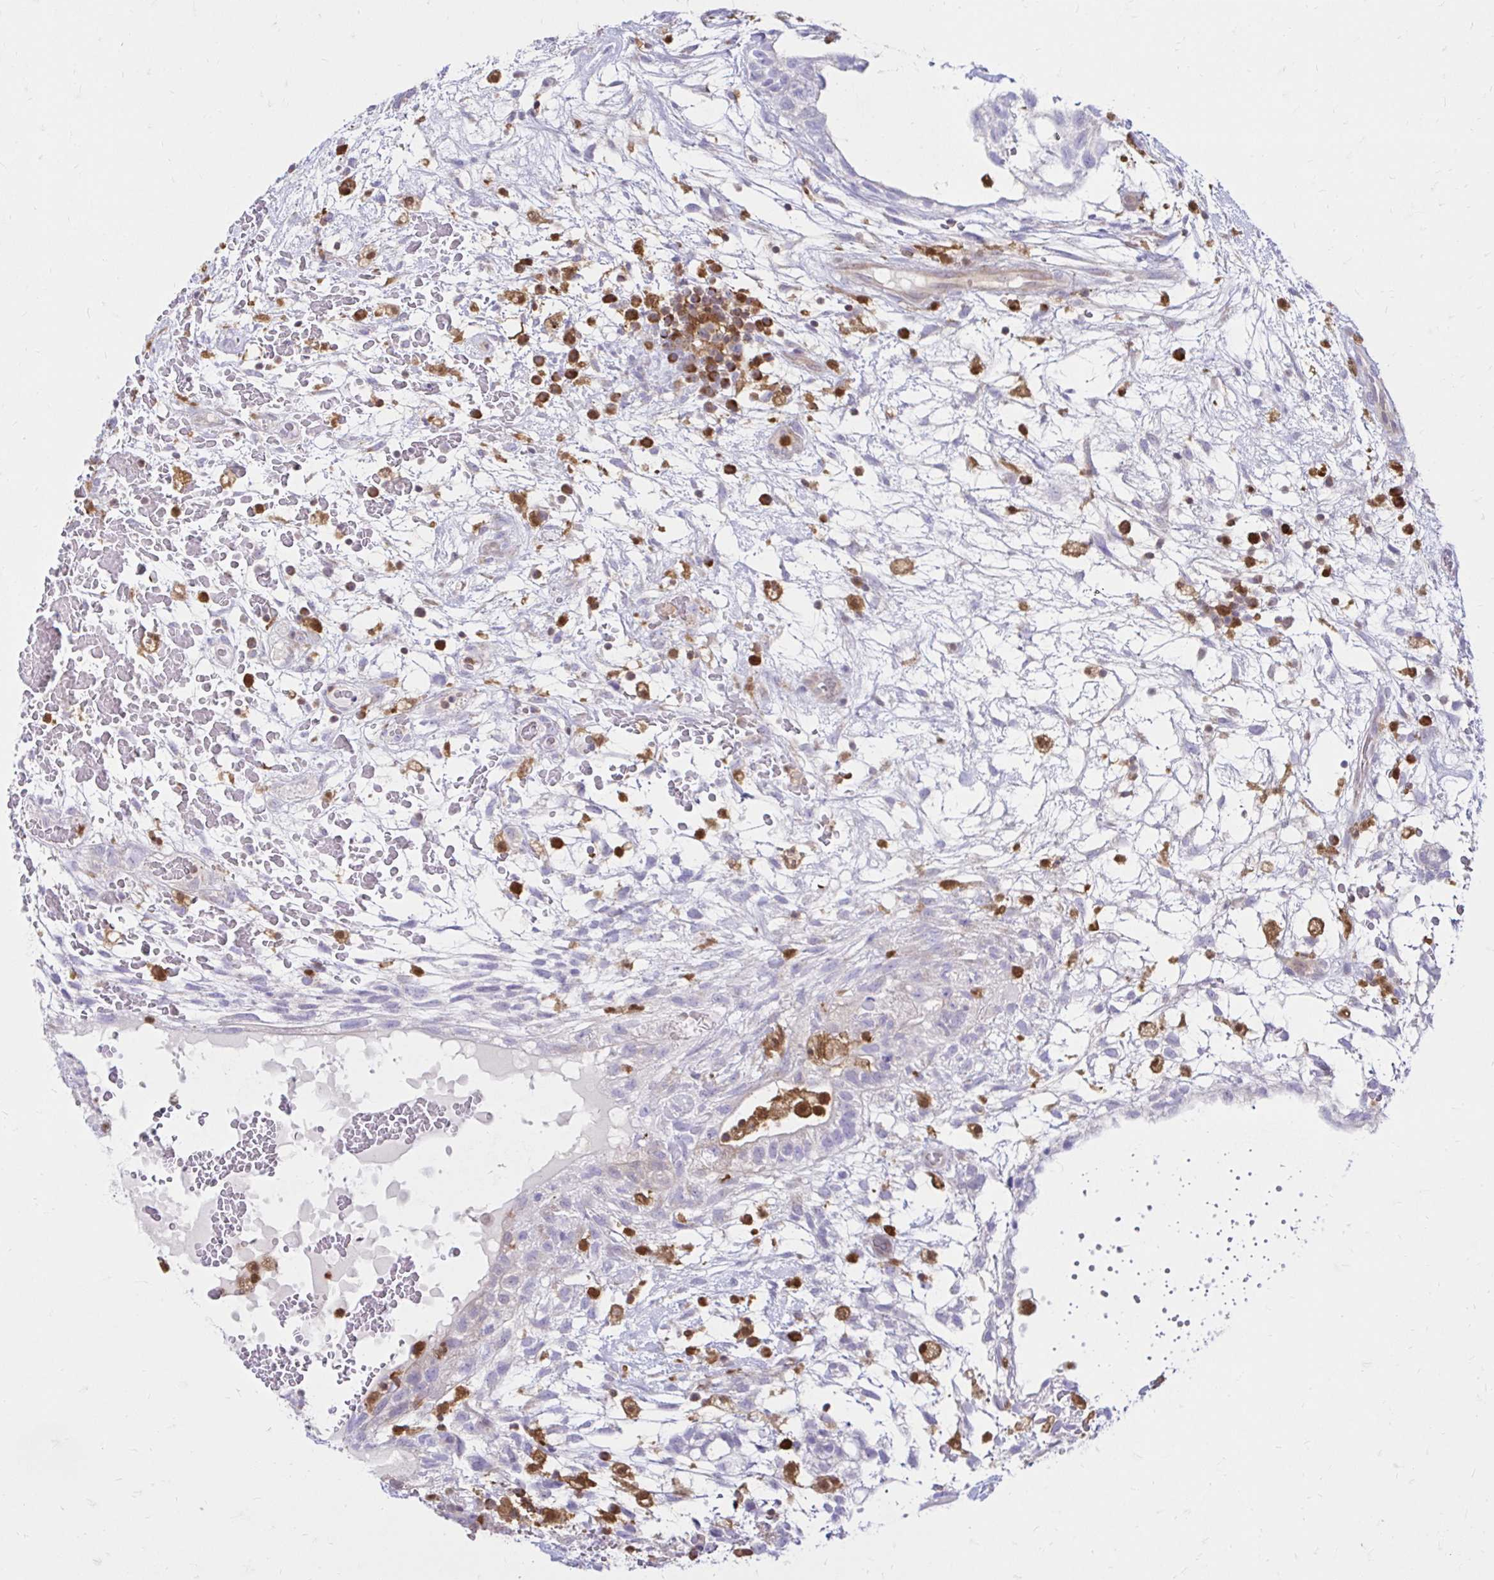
{"staining": {"intensity": "negative", "quantity": "none", "location": "none"}, "tissue": "testis cancer", "cell_type": "Tumor cells", "image_type": "cancer", "snomed": [{"axis": "morphology", "description": "Normal tissue, NOS"}, {"axis": "morphology", "description": "Carcinoma, Embryonal, NOS"}, {"axis": "topography", "description": "Testis"}], "caption": "An immunohistochemistry (IHC) histopathology image of testis cancer (embryonal carcinoma) is shown. There is no staining in tumor cells of testis cancer (embryonal carcinoma).", "gene": "PYCARD", "patient": {"sex": "male", "age": 32}}